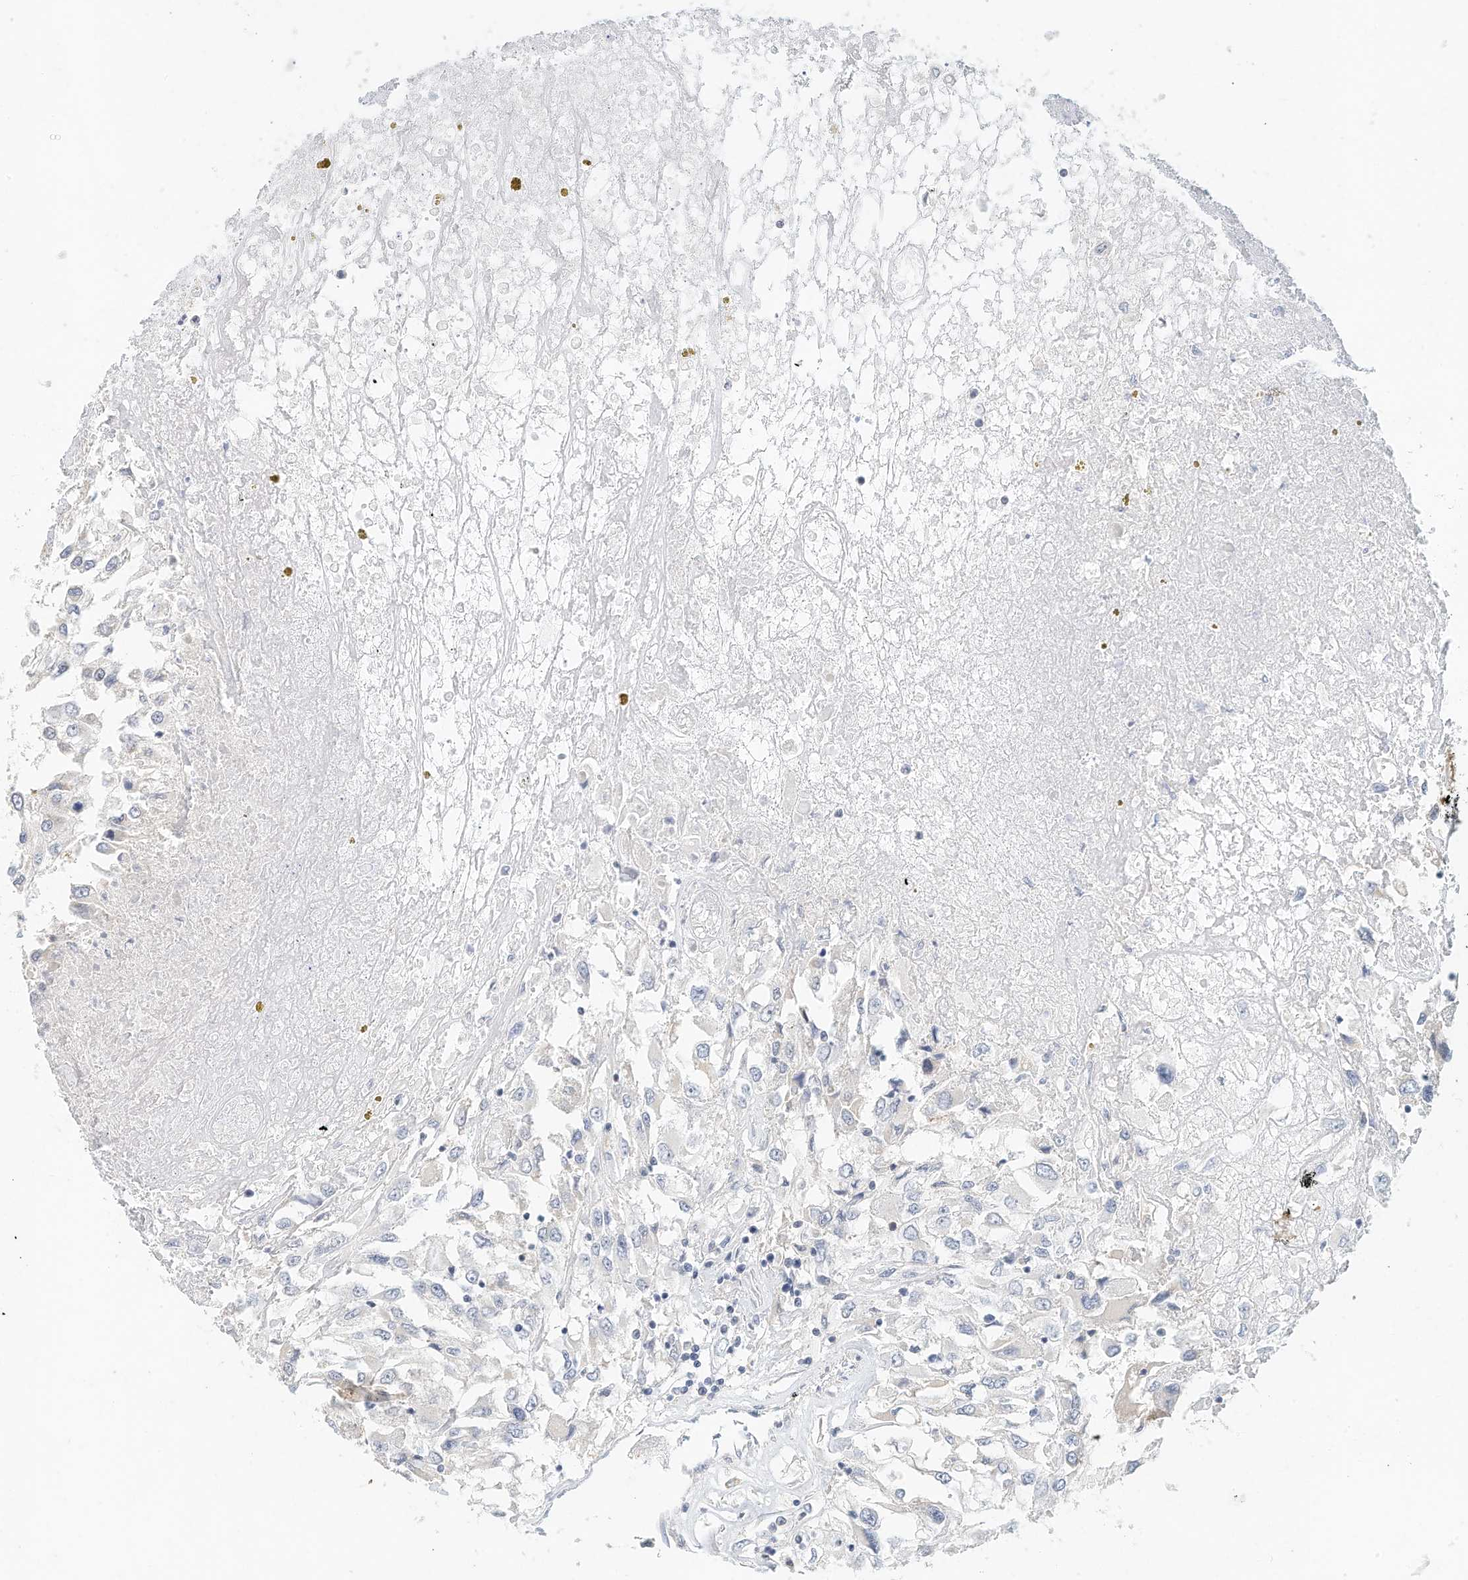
{"staining": {"intensity": "negative", "quantity": "none", "location": "none"}, "tissue": "renal cancer", "cell_type": "Tumor cells", "image_type": "cancer", "snomed": [{"axis": "morphology", "description": "Adenocarcinoma, NOS"}, {"axis": "topography", "description": "Kidney"}], "caption": "Human renal cancer stained for a protein using IHC demonstrates no staining in tumor cells.", "gene": "MICAL1", "patient": {"sex": "female", "age": 52}}